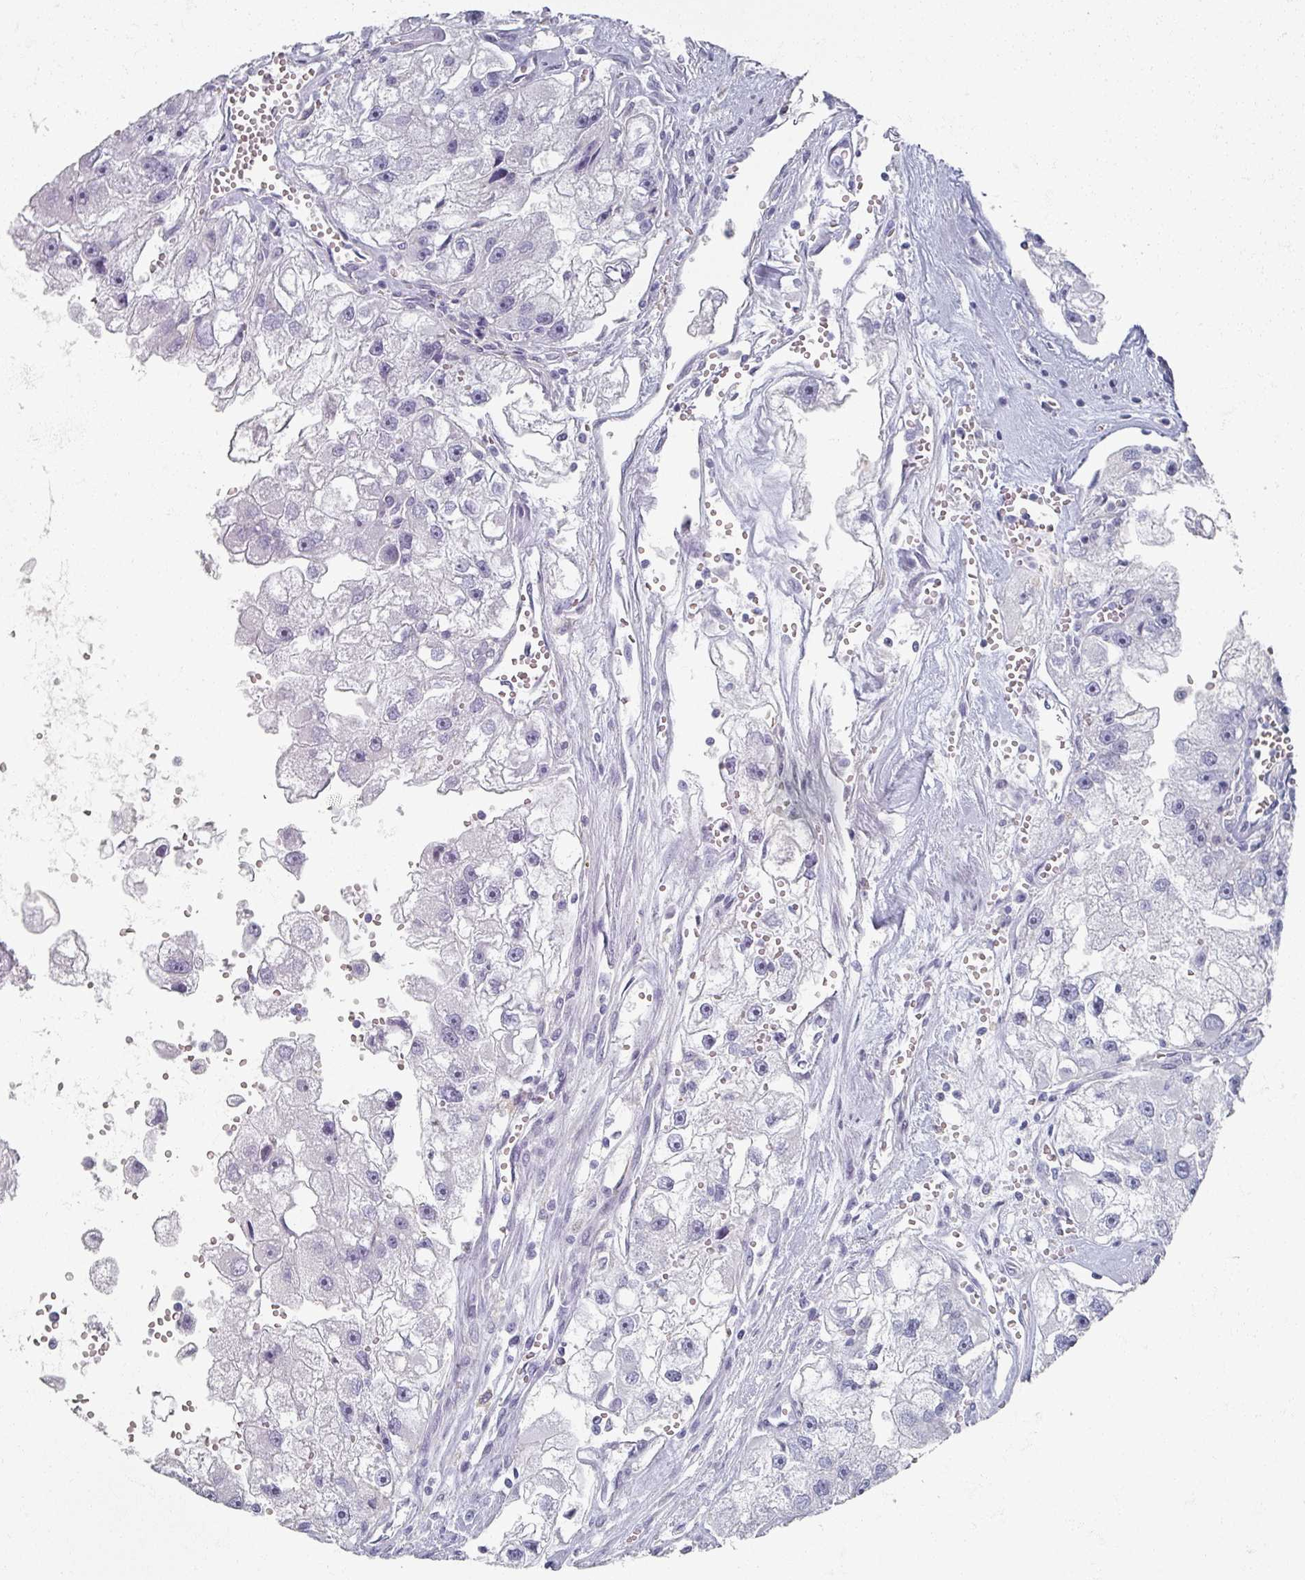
{"staining": {"intensity": "negative", "quantity": "none", "location": "none"}, "tissue": "renal cancer", "cell_type": "Tumor cells", "image_type": "cancer", "snomed": [{"axis": "morphology", "description": "Adenocarcinoma, NOS"}, {"axis": "topography", "description": "Kidney"}], "caption": "Protein analysis of renal adenocarcinoma reveals no significant expression in tumor cells.", "gene": "OMG", "patient": {"sex": "male", "age": 63}}